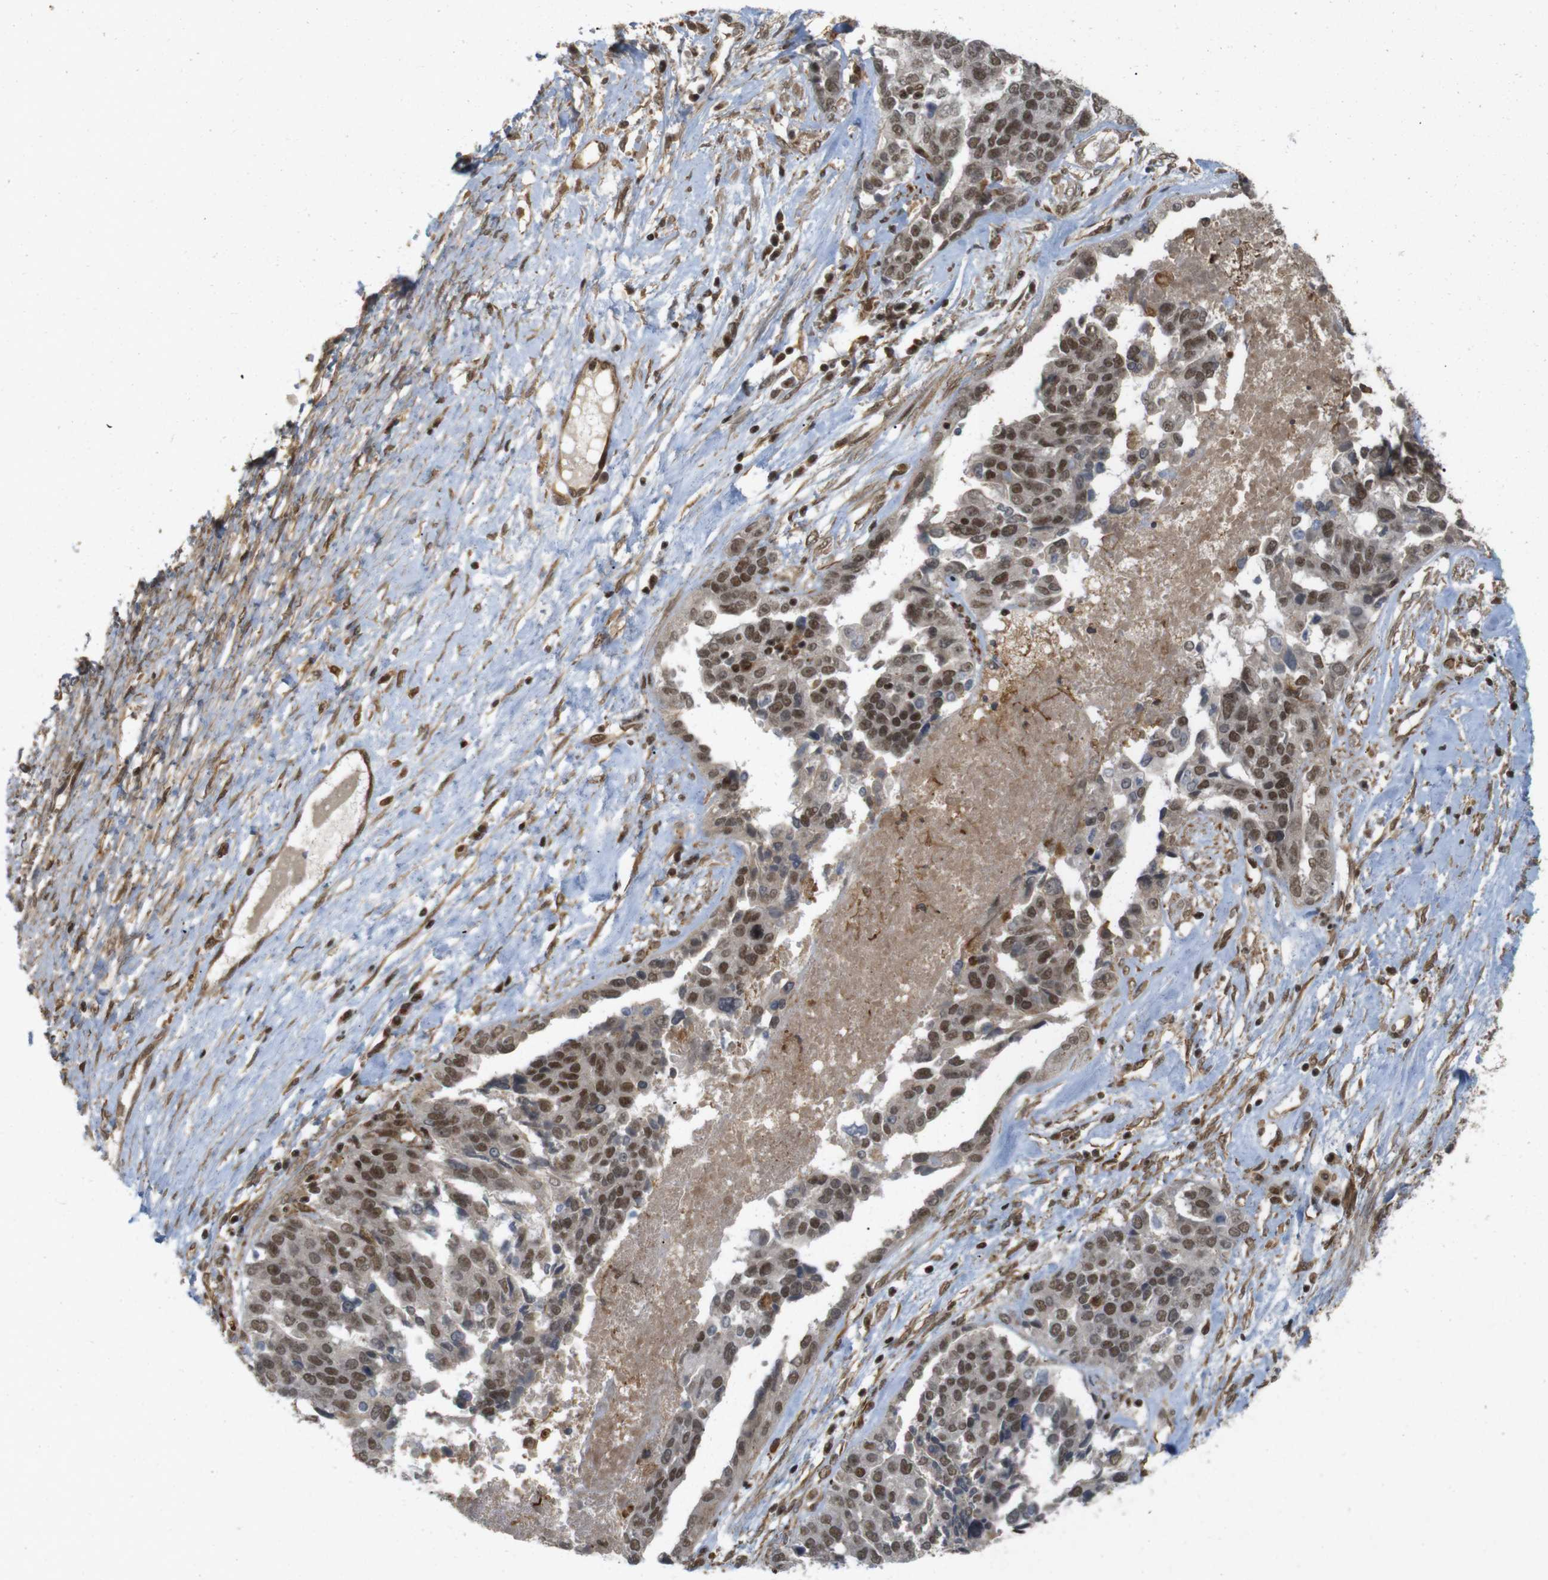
{"staining": {"intensity": "moderate", "quantity": ">75%", "location": "nuclear"}, "tissue": "ovarian cancer", "cell_type": "Tumor cells", "image_type": "cancer", "snomed": [{"axis": "morphology", "description": "Cystadenocarcinoma, serous, NOS"}, {"axis": "topography", "description": "Ovary"}], "caption": "DAB immunohistochemical staining of ovarian serous cystadenocarcinoma displays moderate nuclear protein positivity in about >75% of tumor cells. The staining is performed using DAB brown chromogen to label protein expression. The nuclei are counter-stained blue using hematoxylin.", "gene": "SP2", "patient": {"sex": "female", "age": 44}}